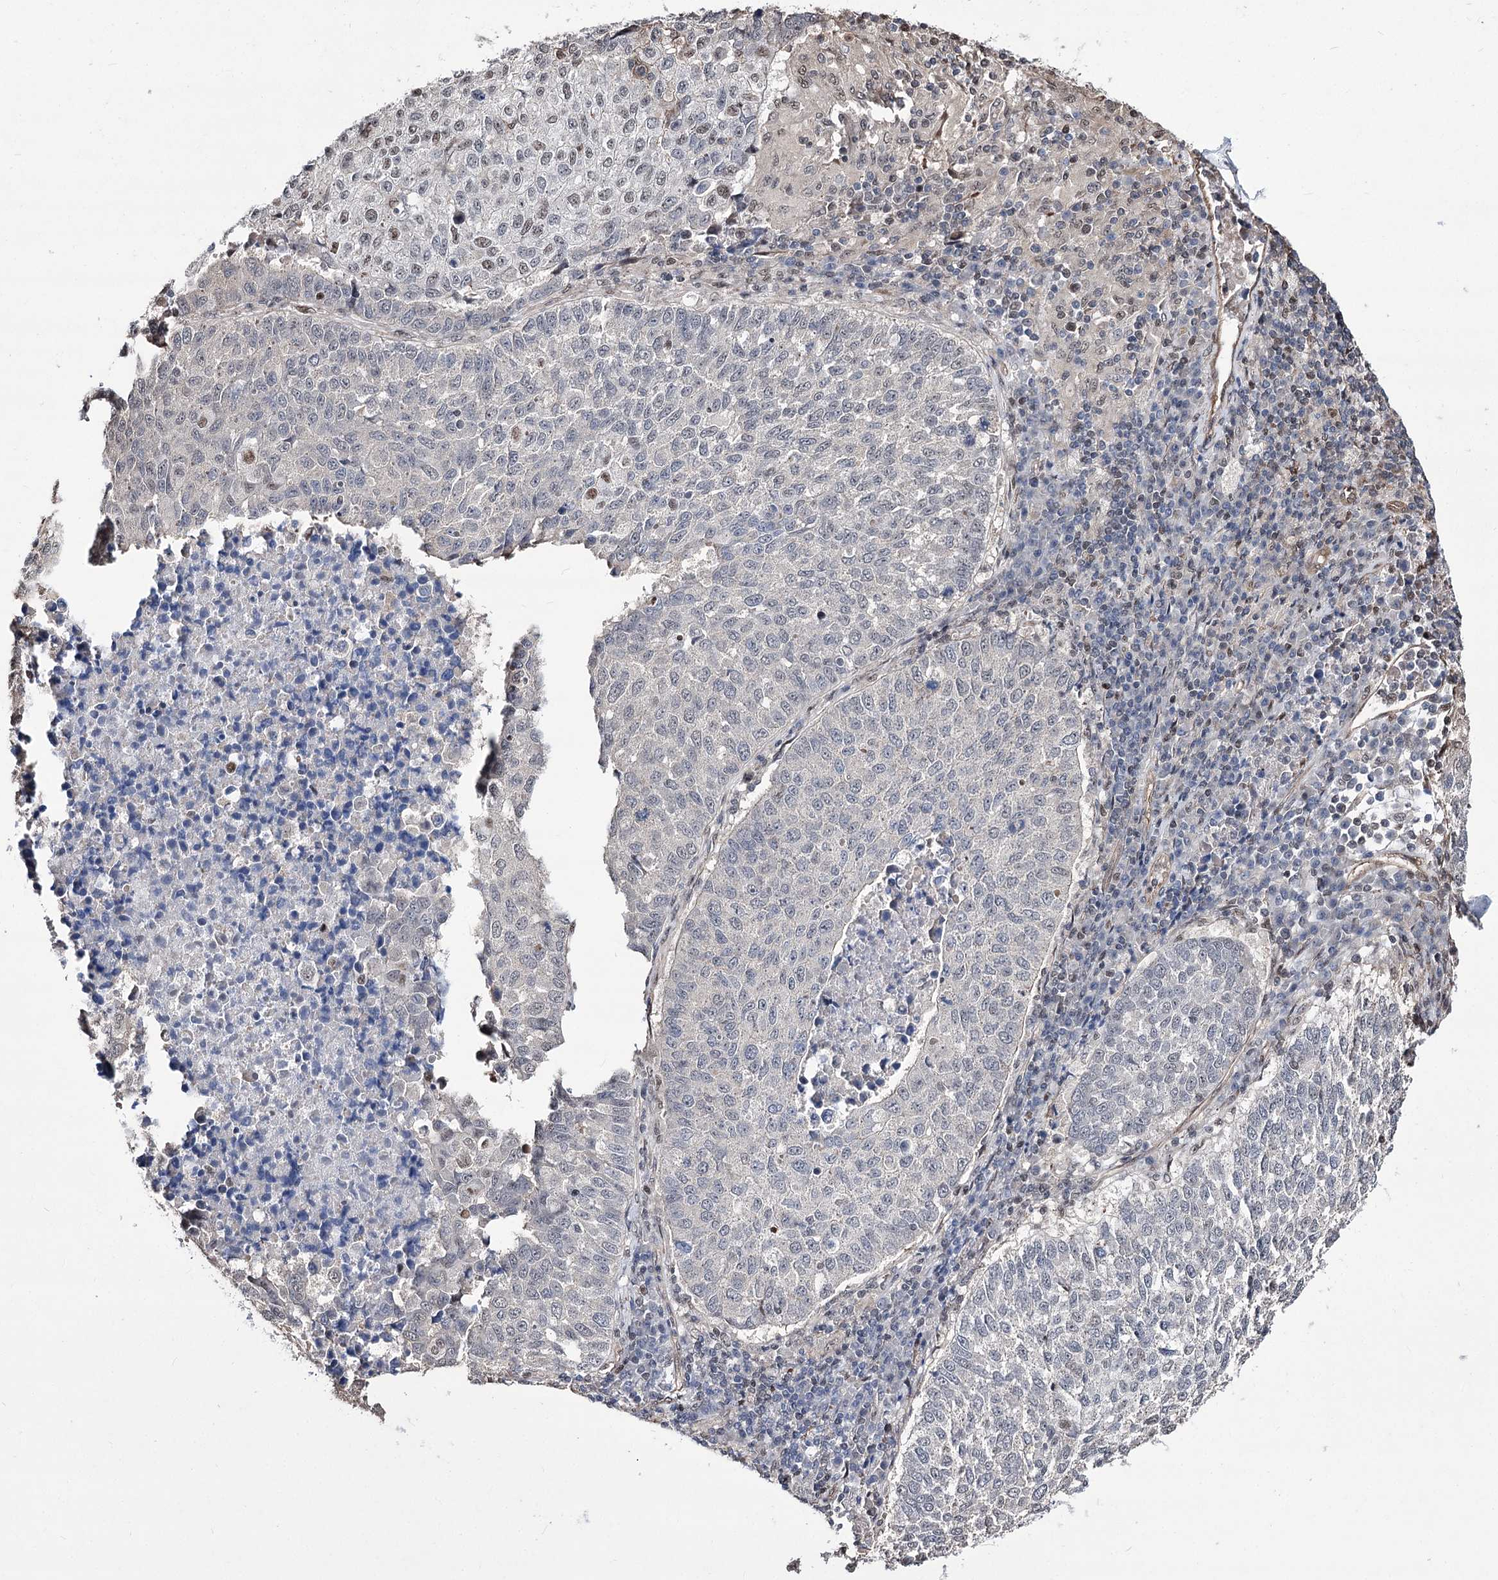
{"staining": {"intensity": "negative", "quantity": "none", "location": "none"}, "tissue": "lung cancer", "cell_type": "Tumor cells", "image_type": "cancer", "snomed": [{"axis": "morphology", "description": "Squamous cell carcinoma, NOS"}, {"axis": "topography", "description": "Lung"}], "caption": "Photomicrograph shows no significant protein expression in tumor cells of lung squamous cell carcinoma. The staining was performed using DAB (3,3'-diaminobenzidine) to visualize the protein expression in brown, while the nuclei were stained in blue with hematoxylin (Magnification: 20x).", "gene": "CHMP7", "patient": {"sex": "male", "age": 73}}